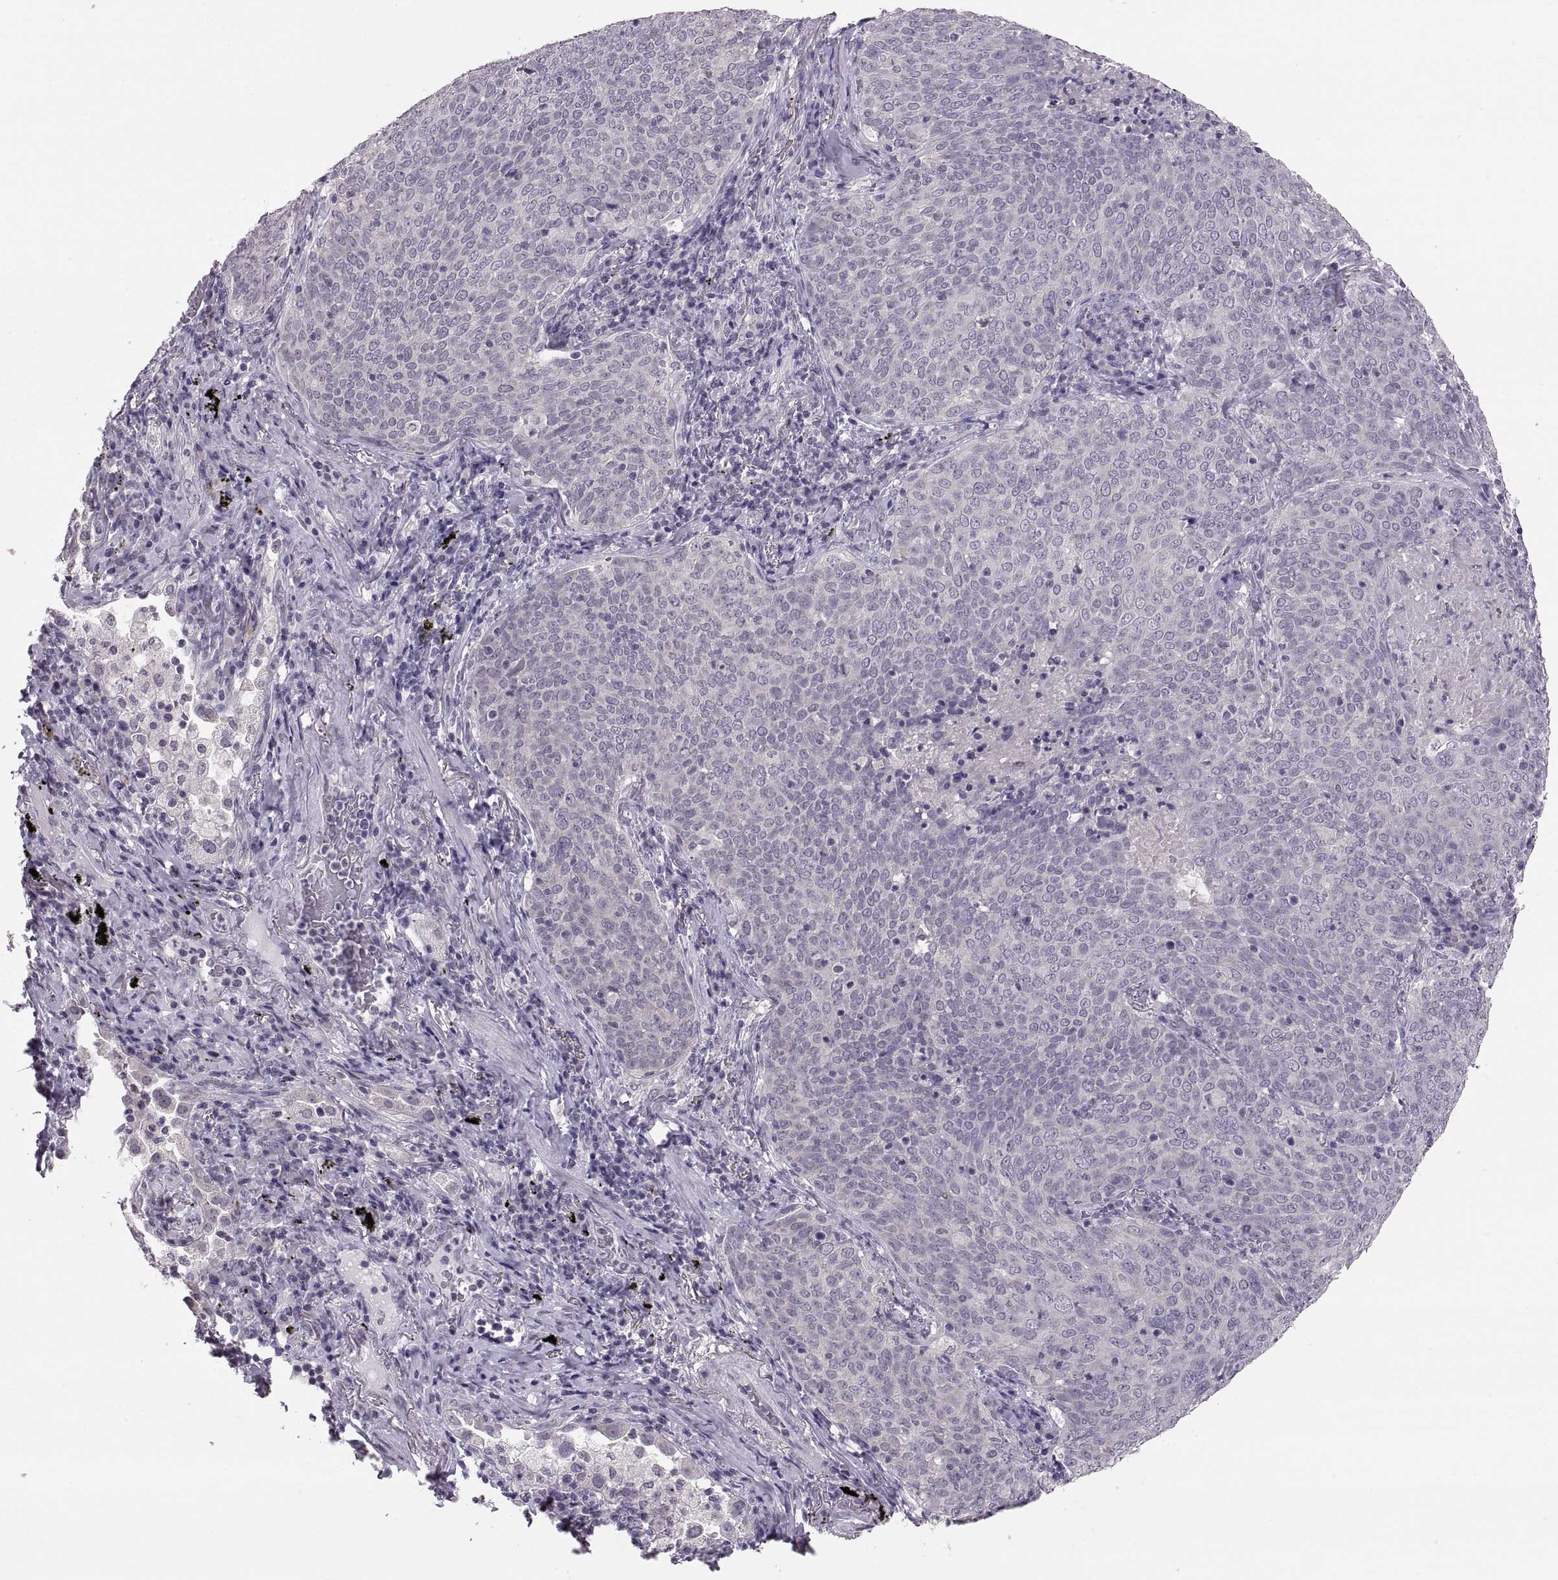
{"staining": {"intensity": "negative", "quantity": "none", "location": "none"}, "tissue": "lung cancer", "cell_type": "Tumor cells", "image_type": "cancer", "snomed": [{"axis": "morphology", "description": "Squamous cell carcinoma, NOS"}, {"axis": "topography", "description": "Lung"}], "caption": "Tumor cells are negative for brown protein staining in lung cancer (squamous cell carcinoma).", "gene": "ADH6", "patient": {"sex": "male", "age": 82}}